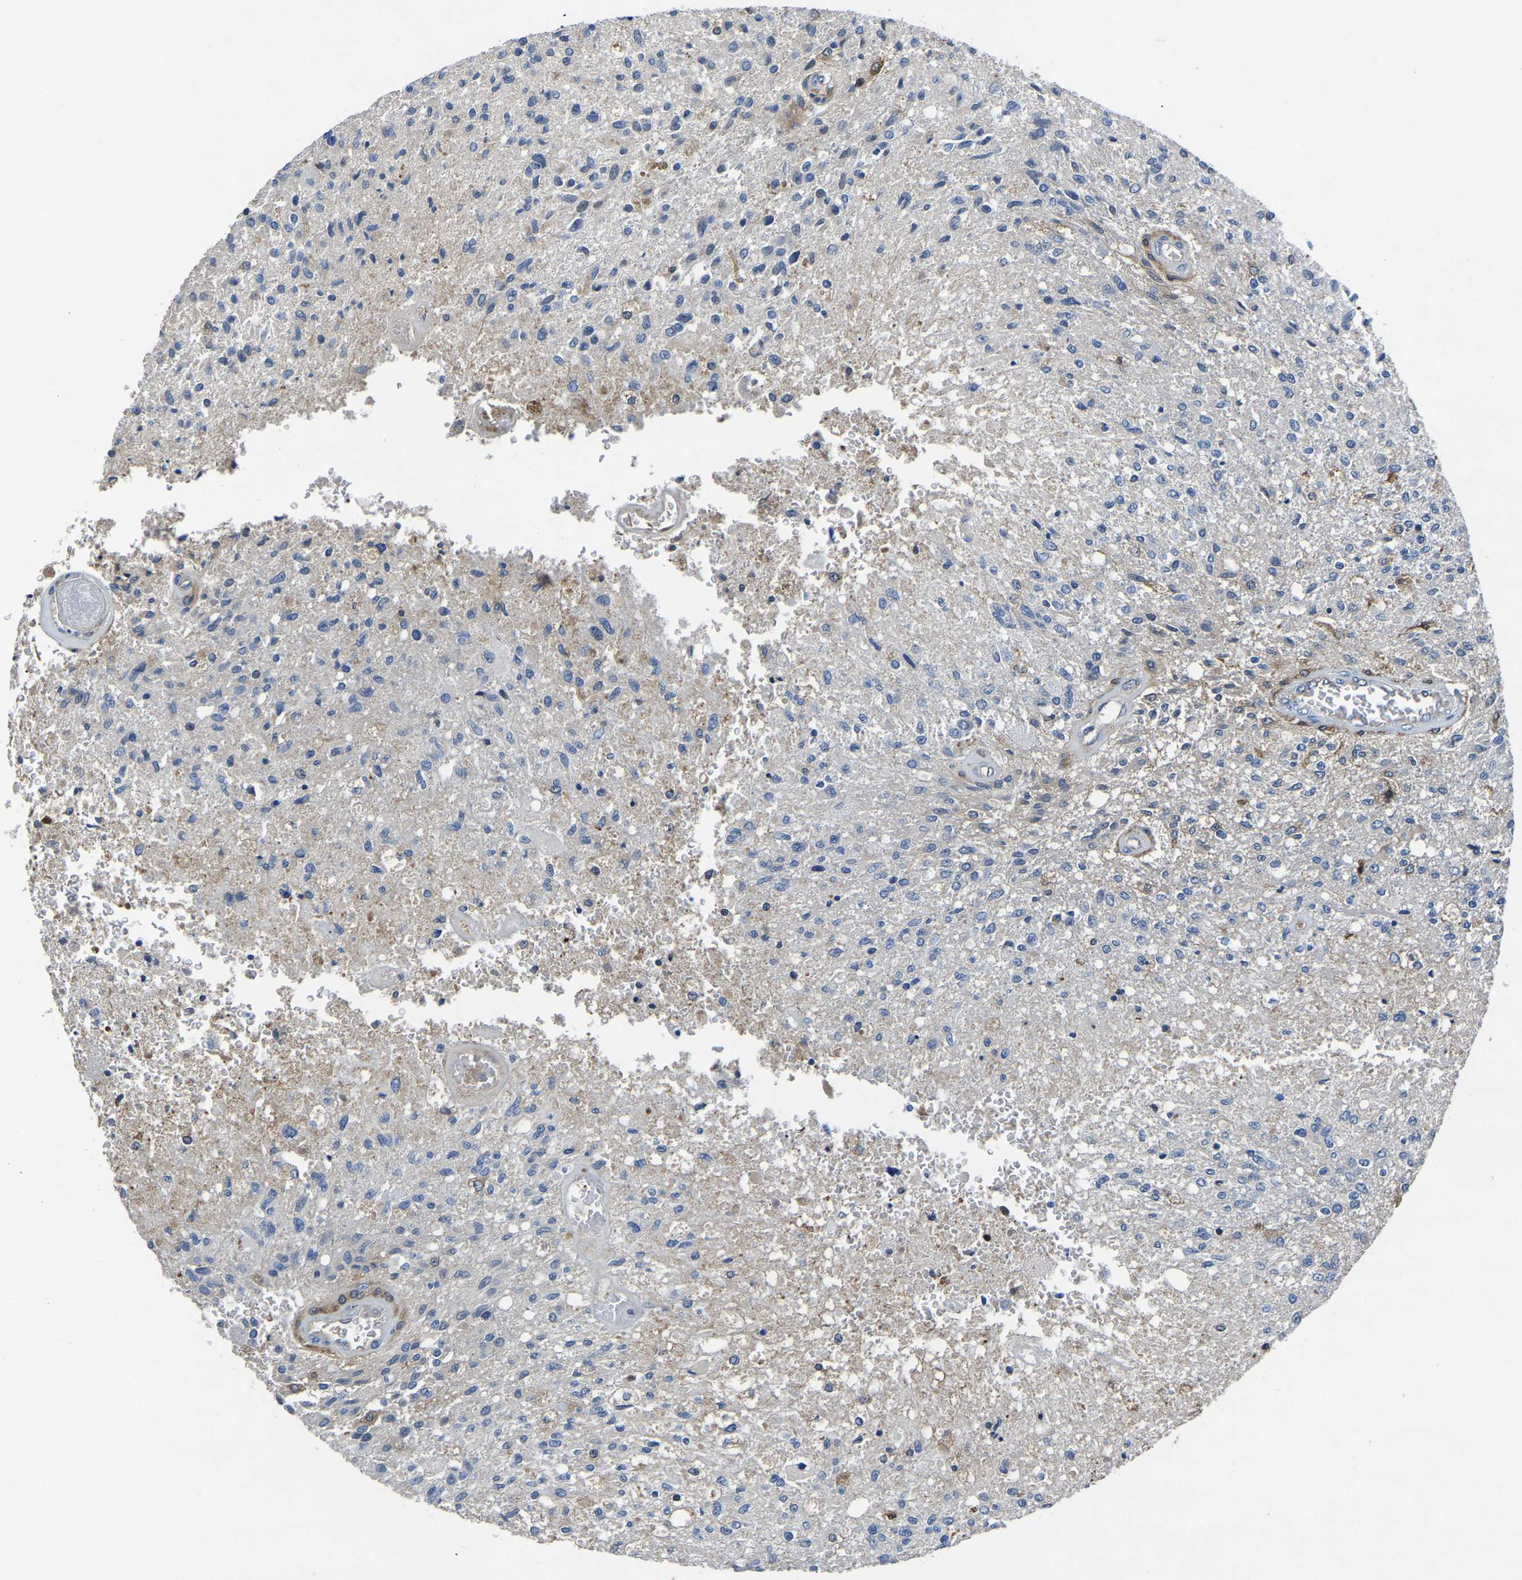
{"staining": {"intensity": "negative", "quantity": "none", "location": "none"}, "tissue": "glioma", "cell_type": "Tumor cells", "image_type": "cancer", "snomed": [{"axis": "morphology", "description": "Normal tissue, NOS"}, {"axis": "morphology", "description": "Glioma, malignant, High grade"}, {"axis": "topography", "description": "Cerebral cortex"}], "caption": "High power microscopy photomicrograph of an immunohistochemistry (IHC) photomicrograph of glioma, revealing no significant staining in tumor cells.", "gene": "ATG2B", "patient": {"sex": "male", "age": 77}}